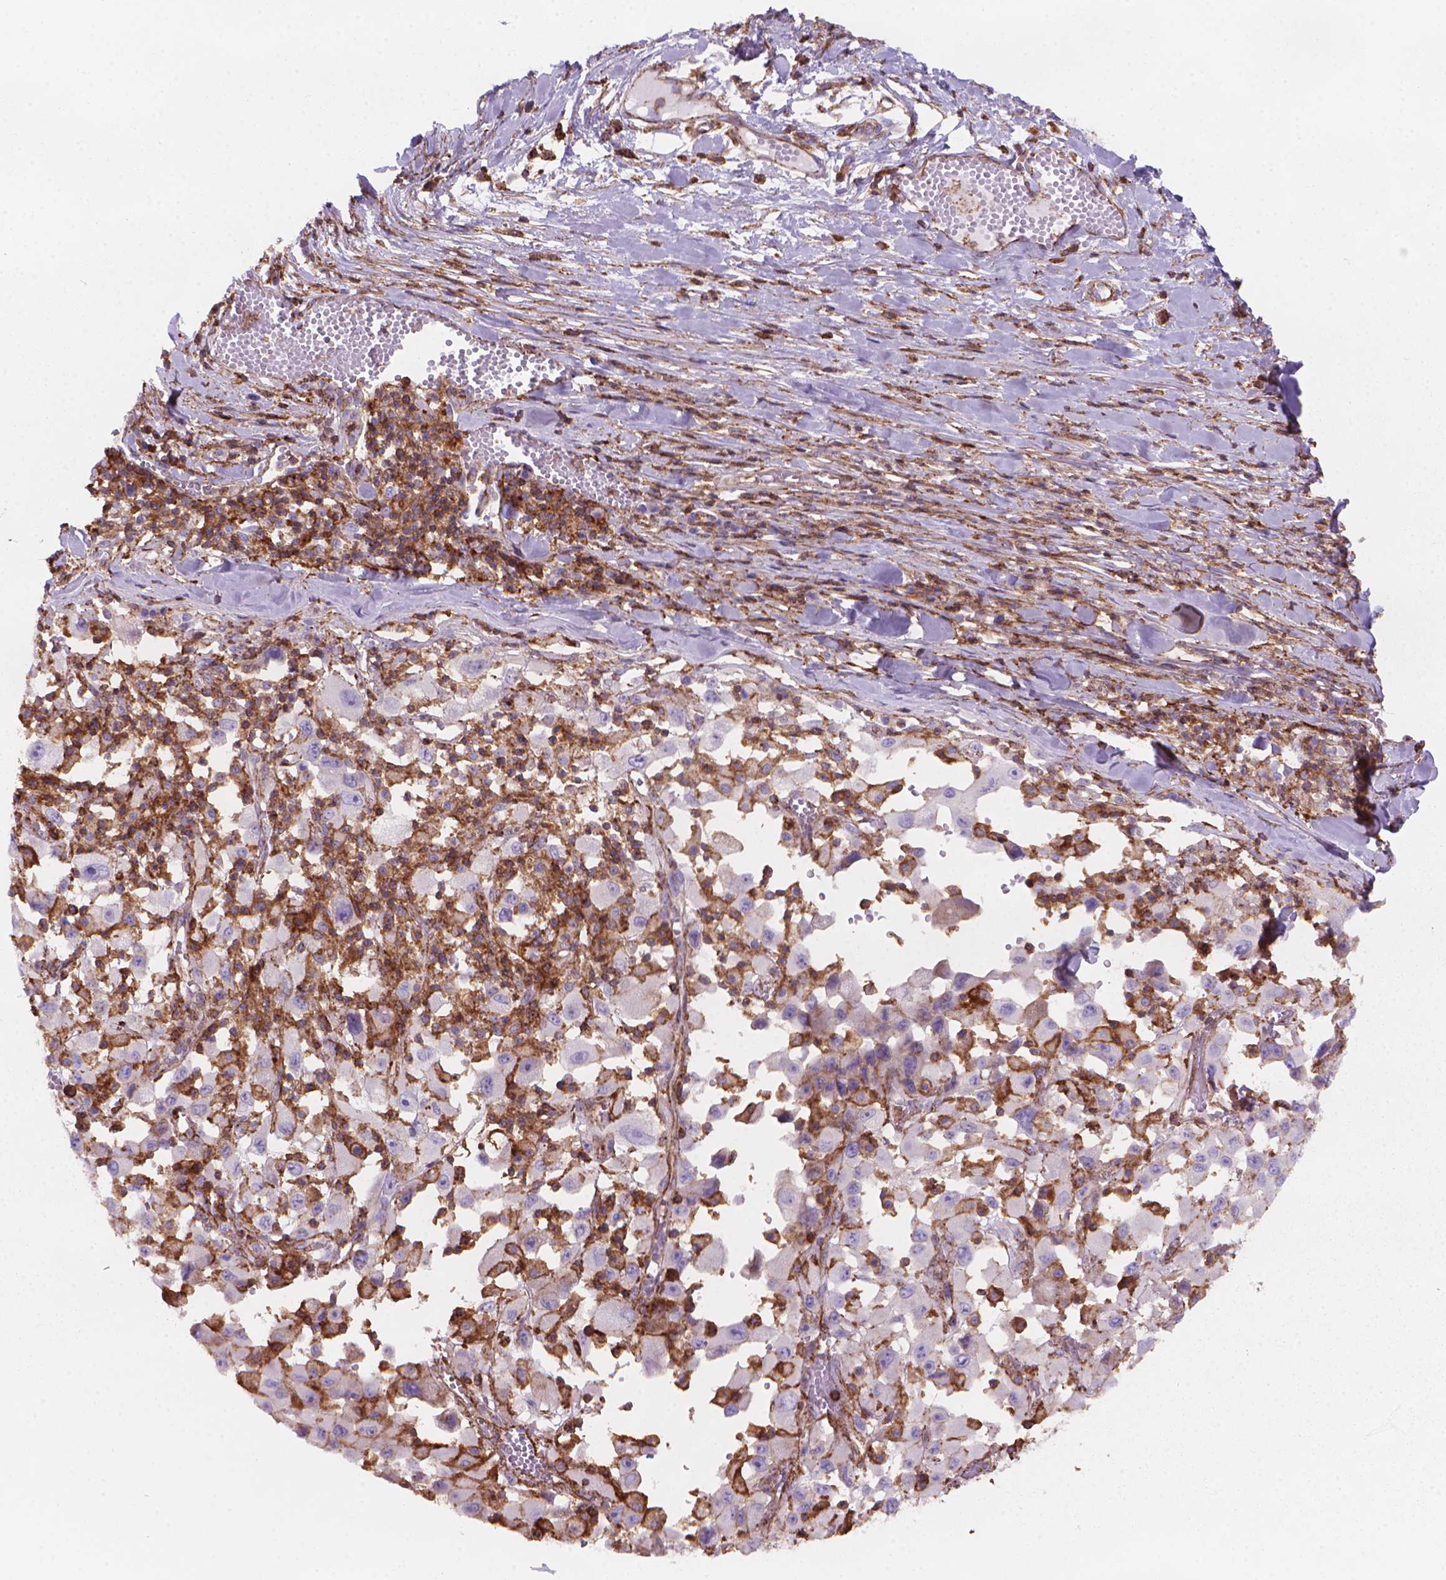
{"staining": {"intensity": "moderate", "quantity": "<25%", "location": "cytoplasmic/membranous"}, "tissue": "melanoma", "cell_type": "Tumor cells", "image_type": "cancer", "snomed": [{"axis": "morphology", "description": "Malignant melanoma, Metastatic site"}, {"axis": "topography", "description": "Lymph node"}], "caption": "IHC (DAB (3,3'-diaminobenzidine)) staining of human malignant melanoma (metastatic site) exhibits moderate cytoplasmic/membranous protein expression in approximately <25% of tumor cells. (DAB (3,3'-diaminobenzidine) IHC with brightfield microscopy, high magnification).", "gene": "PATJ", "patient": {"sex": "male", "age": 50}}